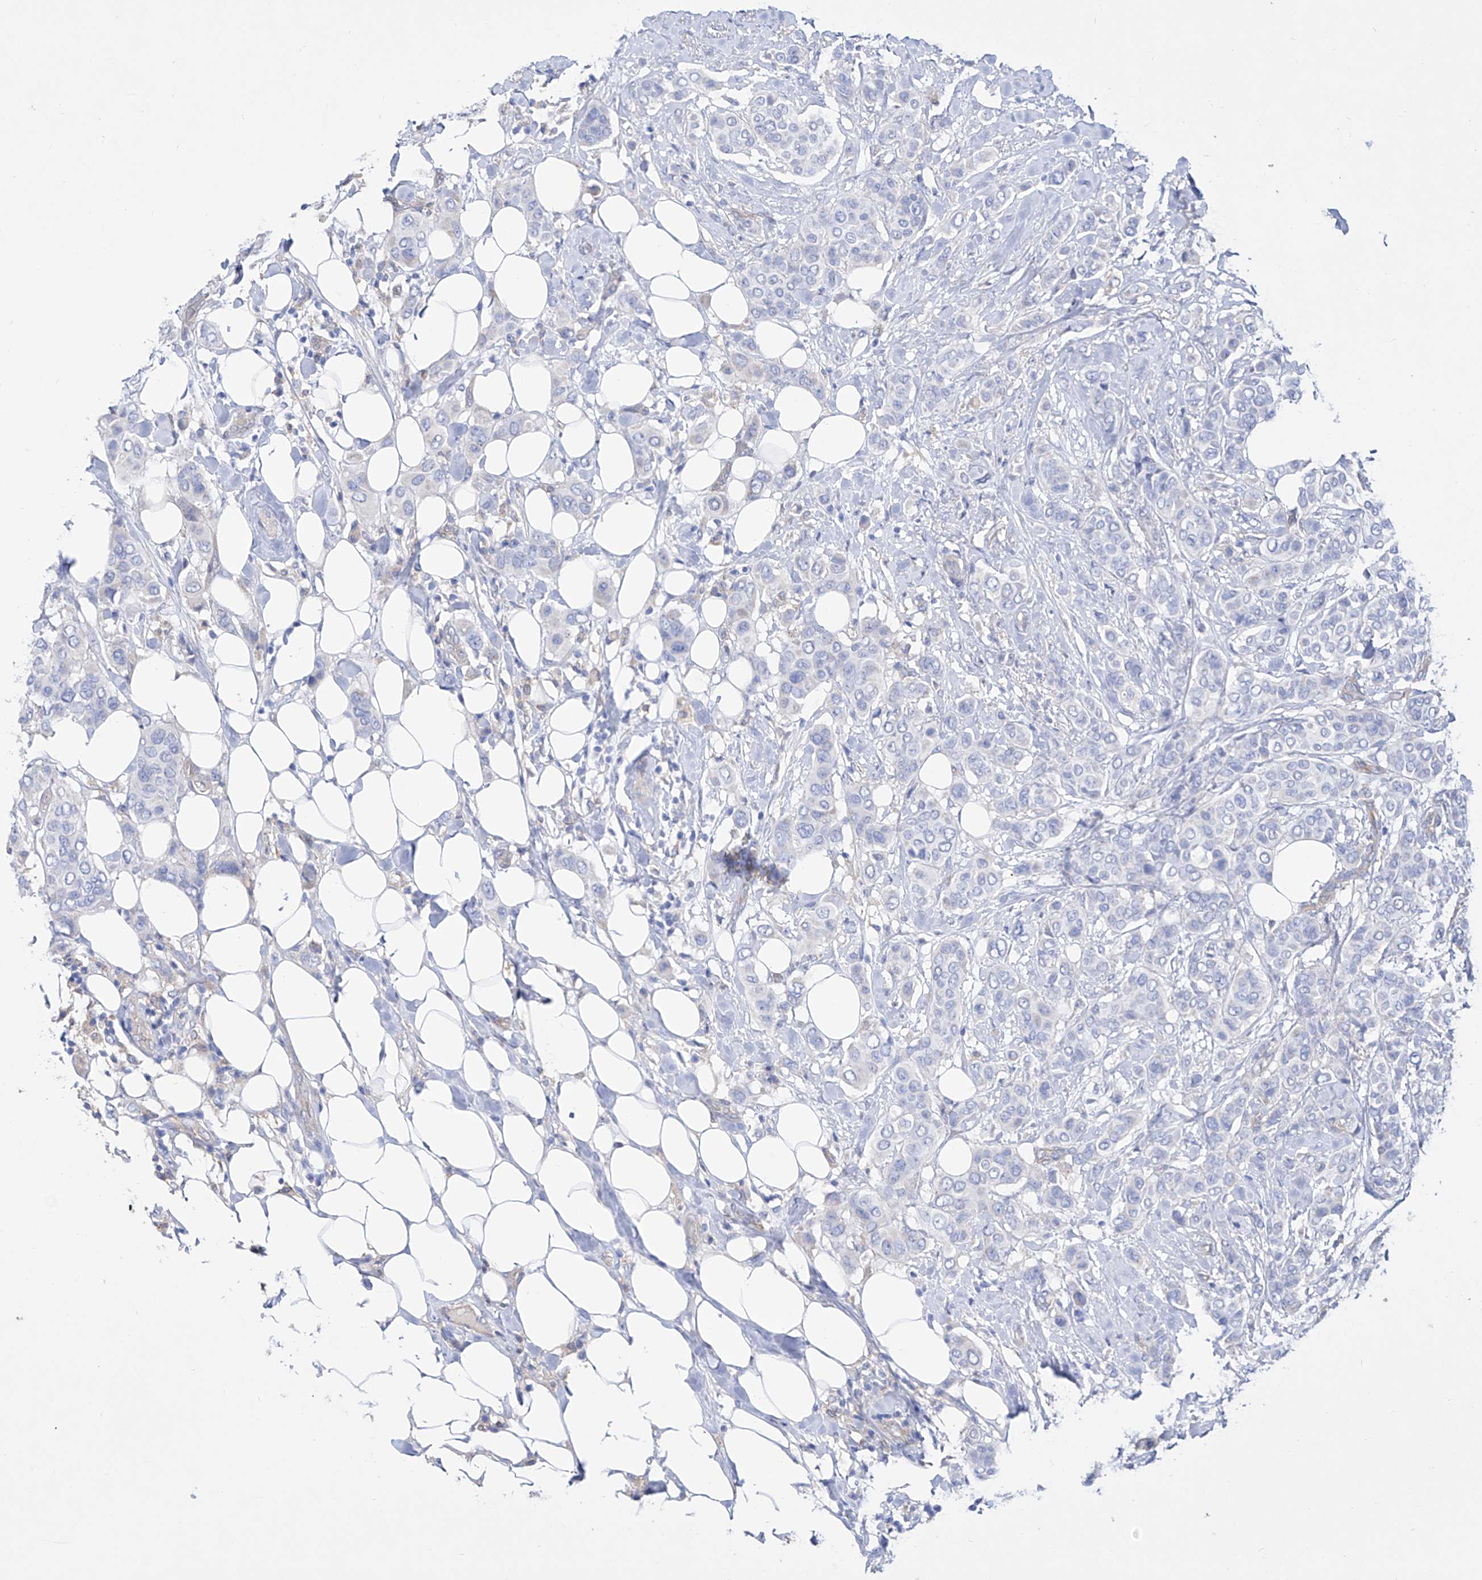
{"staining": {"intensity": "negative", "quantity": "none", "location": "none"}, "tissue": "breast cancer", "cell_type": "Tumor cells", "image_type": "cancer", "snomed": [{"axis": "morphology", "description": "Lobular carcinoma"}, {"axis": "topography", "description": "Breast"}], "caption": "Lobular carcinoma (breast) stained for a protein using IHC demonstrates no staining tumor cells.", "gene": "ZNF653", "patient": {"sex": "female", "age": 51}}